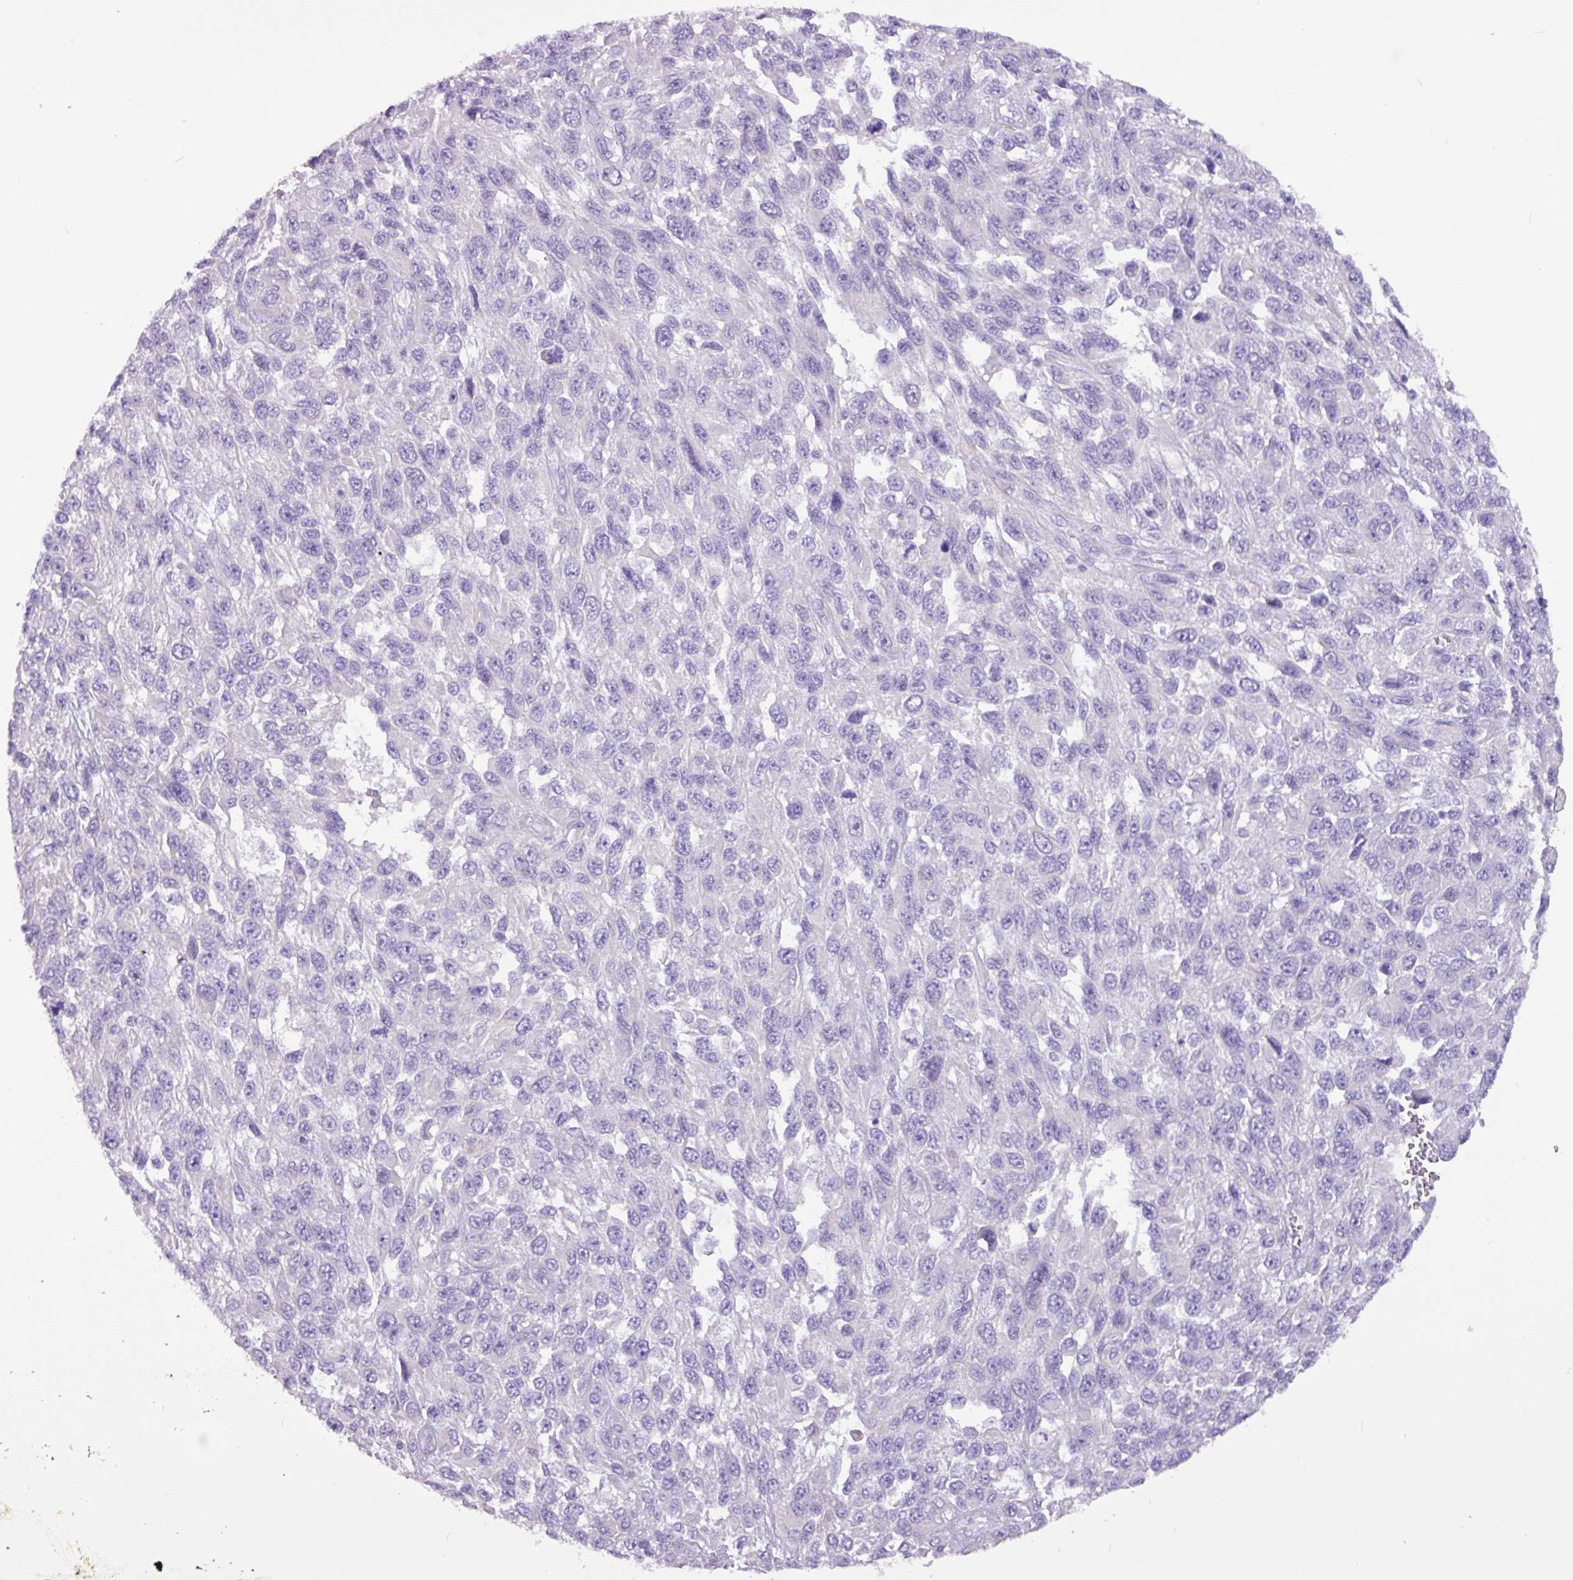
{"staining": {"intensity": "negative", "quantity": "none", "location": "none"}, "tissue": "melanoma", "cell_type": "Tumor cells", "image_type": "cancer", "snomed": [{"axis": "morphology", "description": "Malignant melanoma, NOS"}, {"axis": "topography", "description": "Skin"}], "caption": "The histopathology image demonstrates no significant expression in tumor cells of melanoma.", "gene": "SLC38A1", "patient": {"sex": "female", "age": 96}}